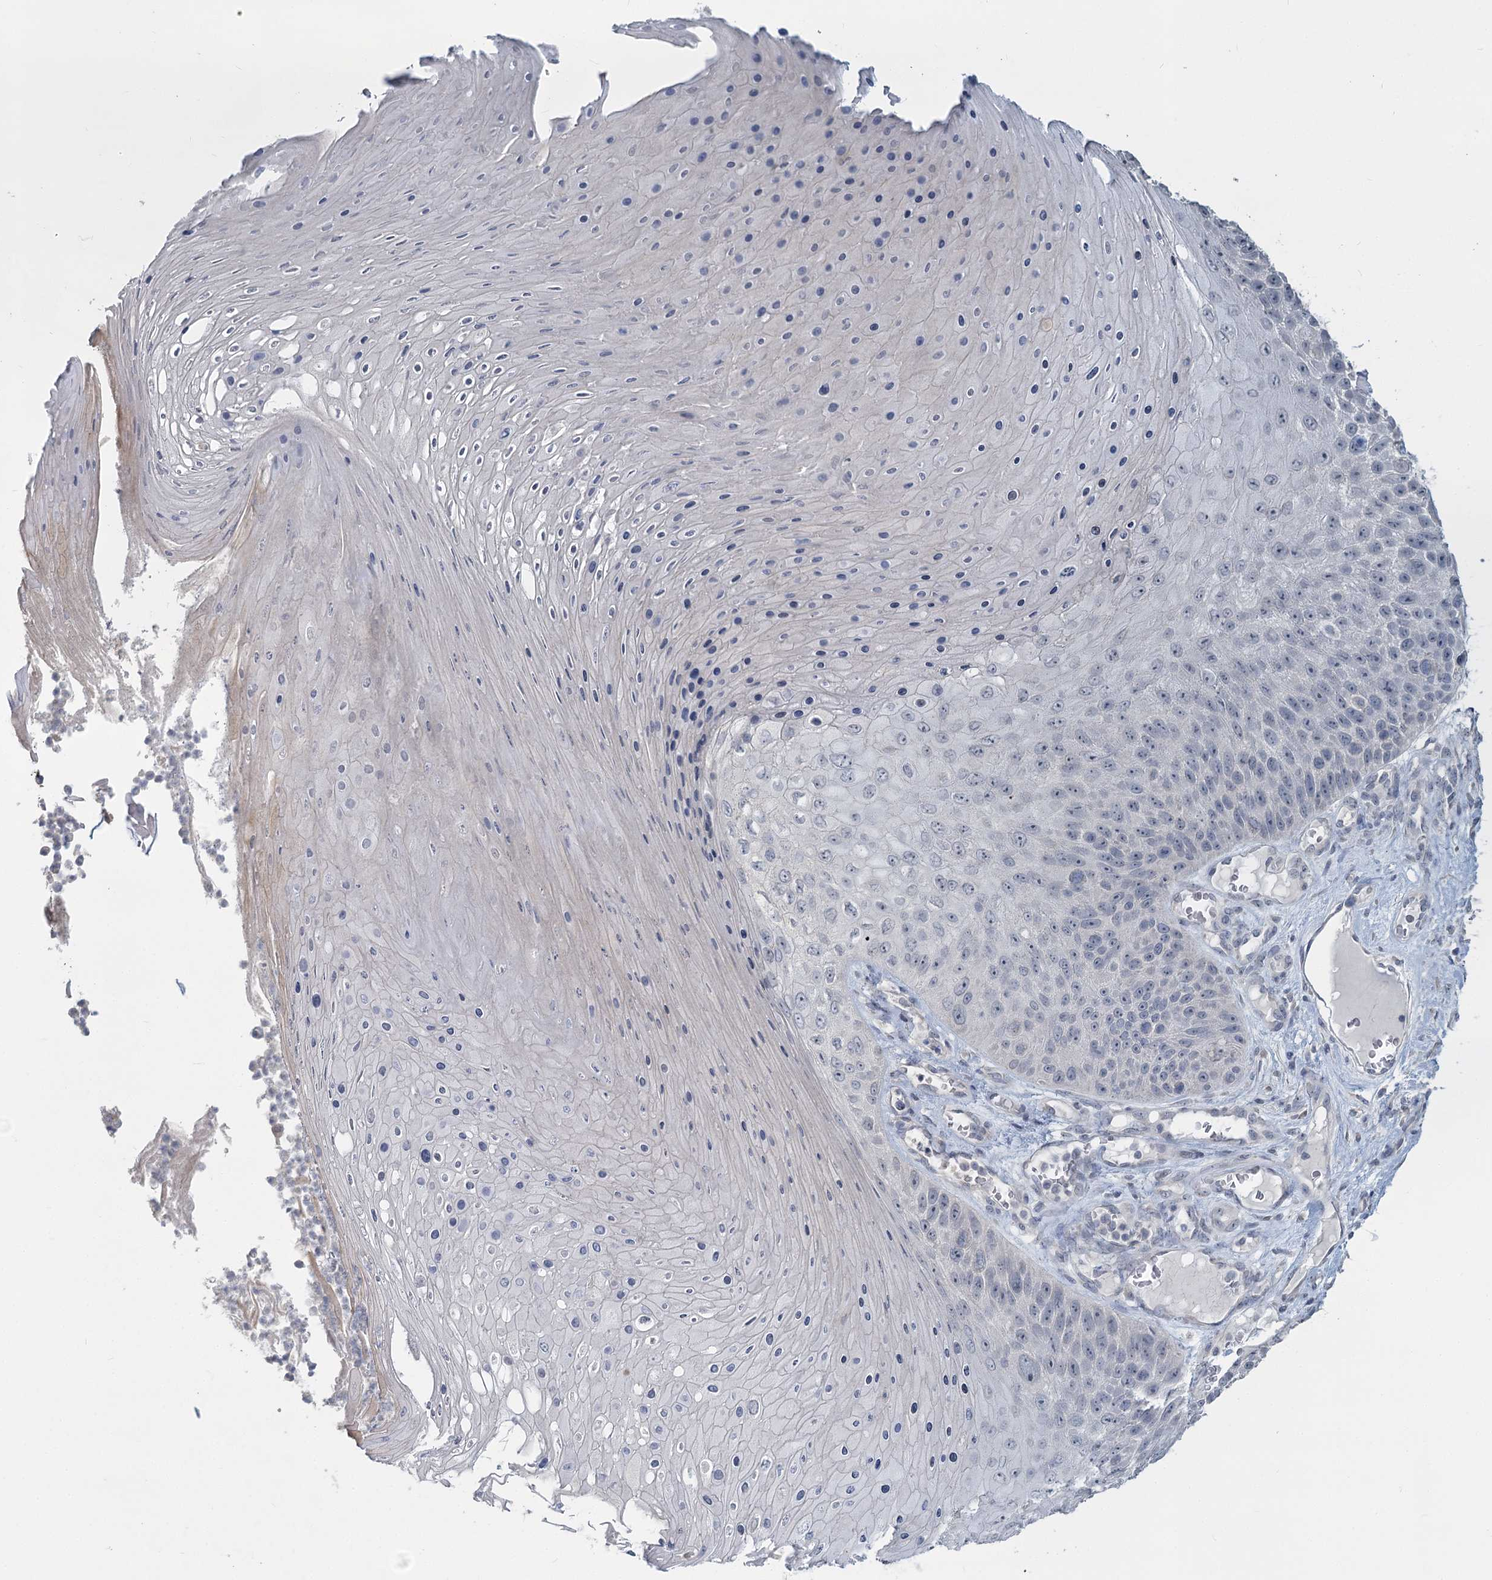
{"staining": {"intensity": "negative", "quantity": "none", "location": "none"}, "tissue": "skin cancer", "cell_type": "Tumor cells", "image_type": "cancer", "snomed": [{"axis": "morphology", "description": "Squamous cell carcinoma, NOS"}, {"axis": "topography", "description": "Skin"}], "caption": "A histopathology image of human squamous cell carcinoma (skin) is negative for staining in tumor cells.", "gene": "SLC9A3", "patient": {"sex": "female", "age": 88}}